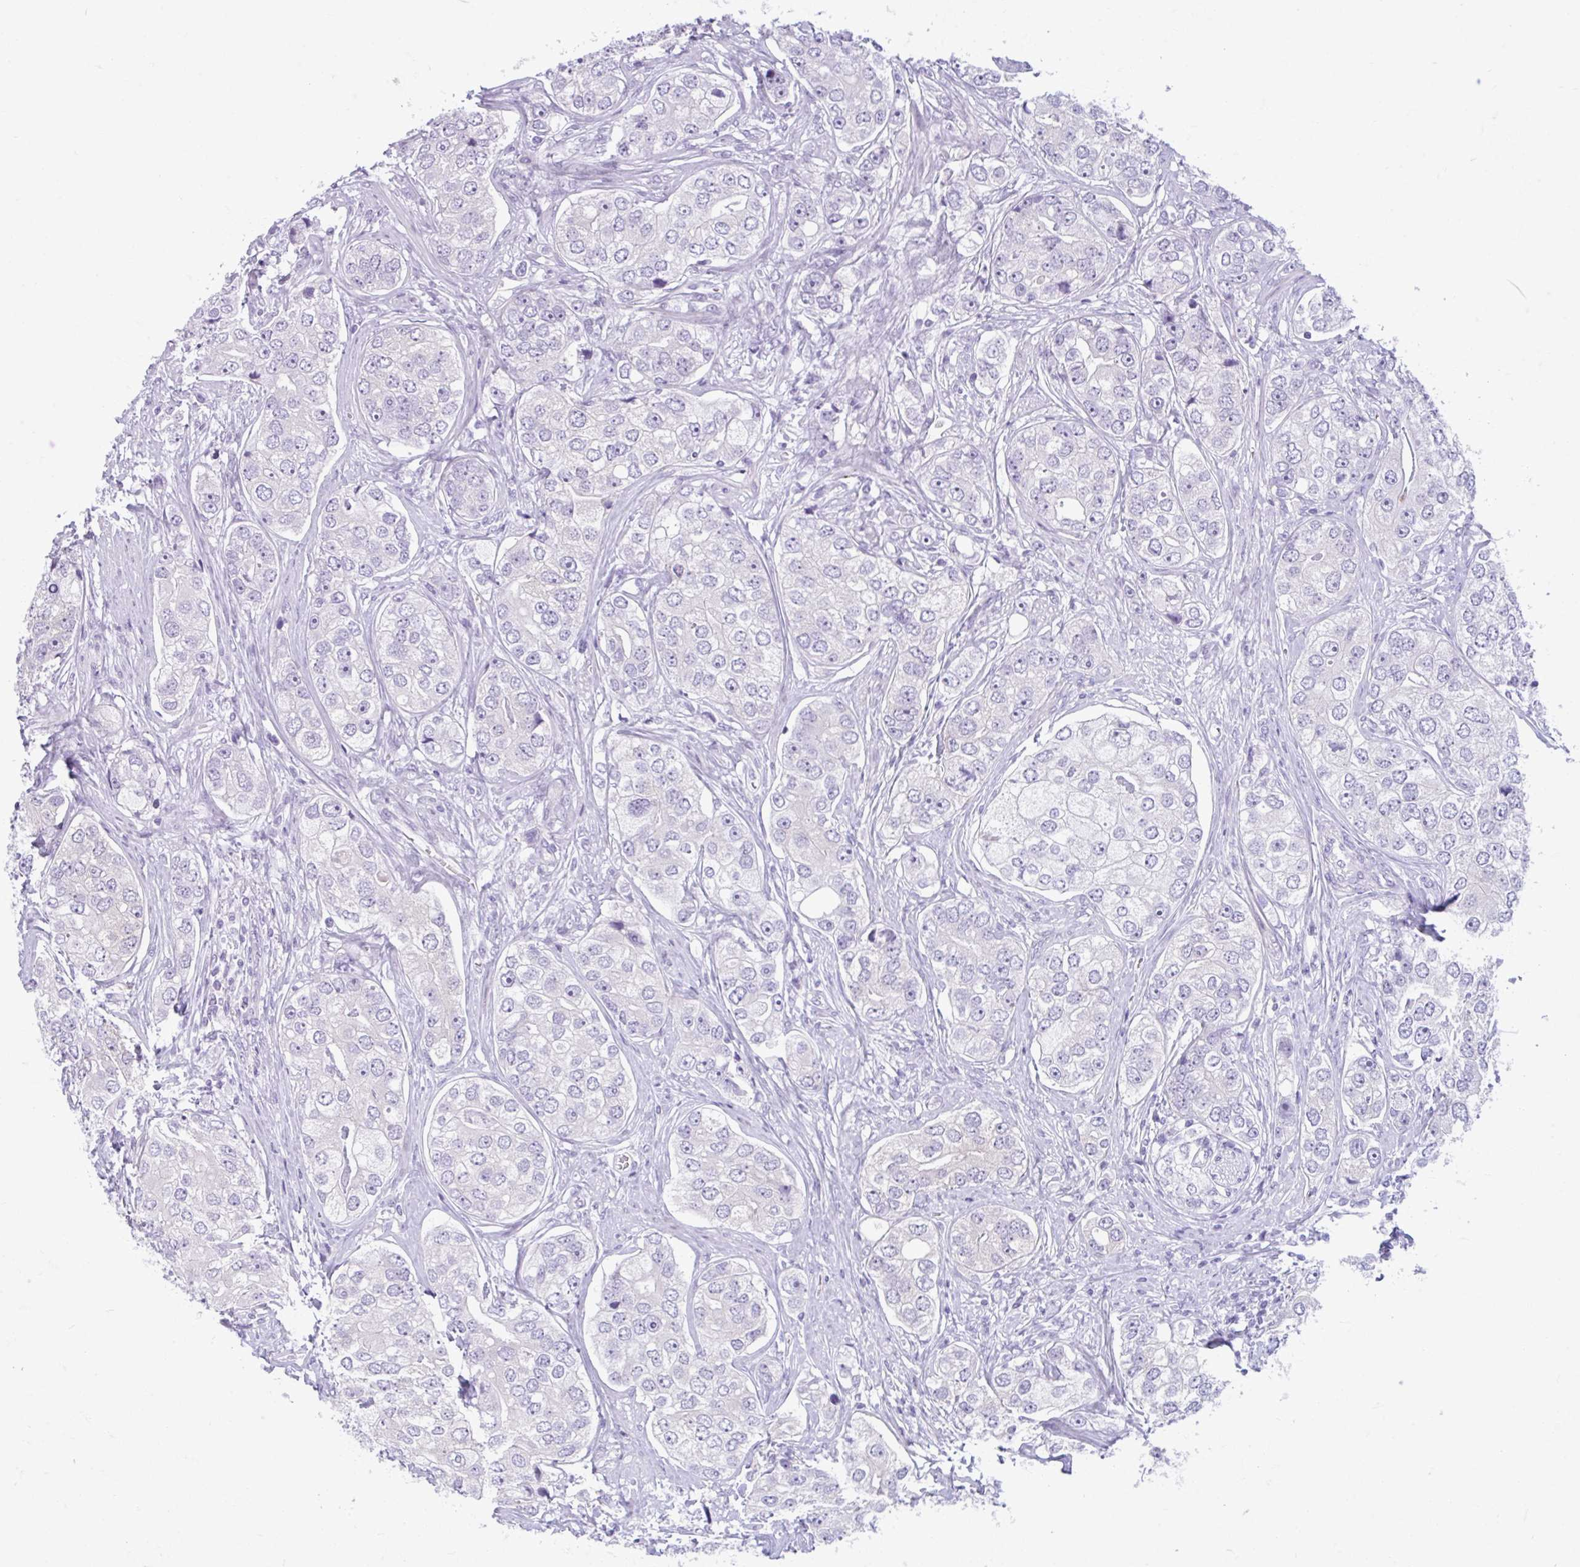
{"staining": {"intensity": "negative", "quantity": "none", "location": "none"}, "tissue": "prostate cancer", "cell_type": "Tumor cells", "image_type": "cancer", "snomed": [{"axis": "morphology", "description": "Adenocarcinoma, High grade"}, {"axis": "topography", "description": "Prostate"}], "caption": "Human prostate cancer (high-grade adenocarcinoma) stained for a protein using immunohistochemistry (IHC) exhibits no expression in tumor cells.", "gene": "FAM153A", "patient": {"sex": "male", "age": 60}}